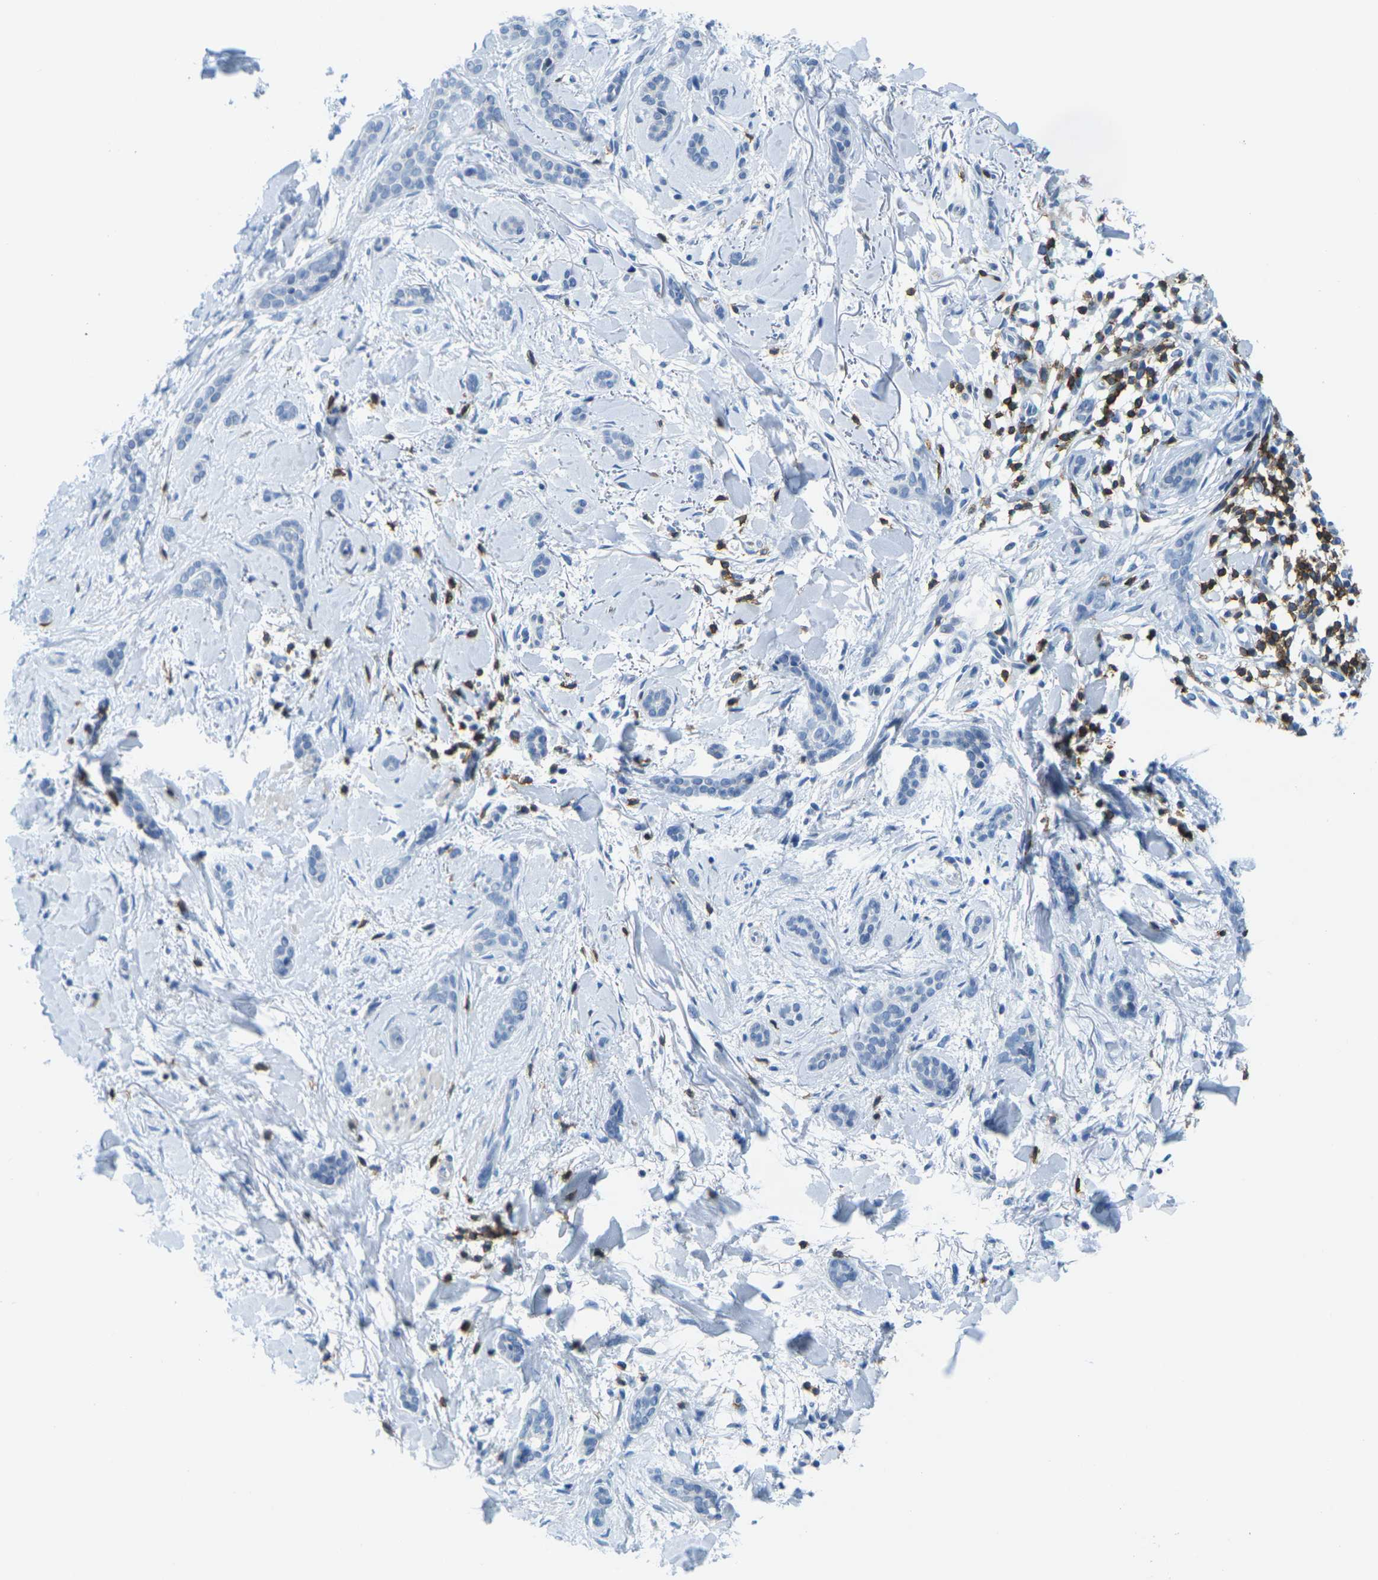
{"staining": {"intensity": "negative", "quantity": "none", "location": "none"}, "tissue": "skin cancer", "cell_type": "Tumor cells", "image_type": "cancer", "snomed": [{"axis": "morphology", "description": "Basal cell carcinoma"}, {"axis": "topography", "description": "Skin"}], "caption": "High magnification brightfield microscopy of skin cancer stained with DAB (brown) and counterstained with hematoxylin (blue): tumor cells show no significant positivity.", "gene": "CD3D", "patient": {"sex": "female", "age": 58}}